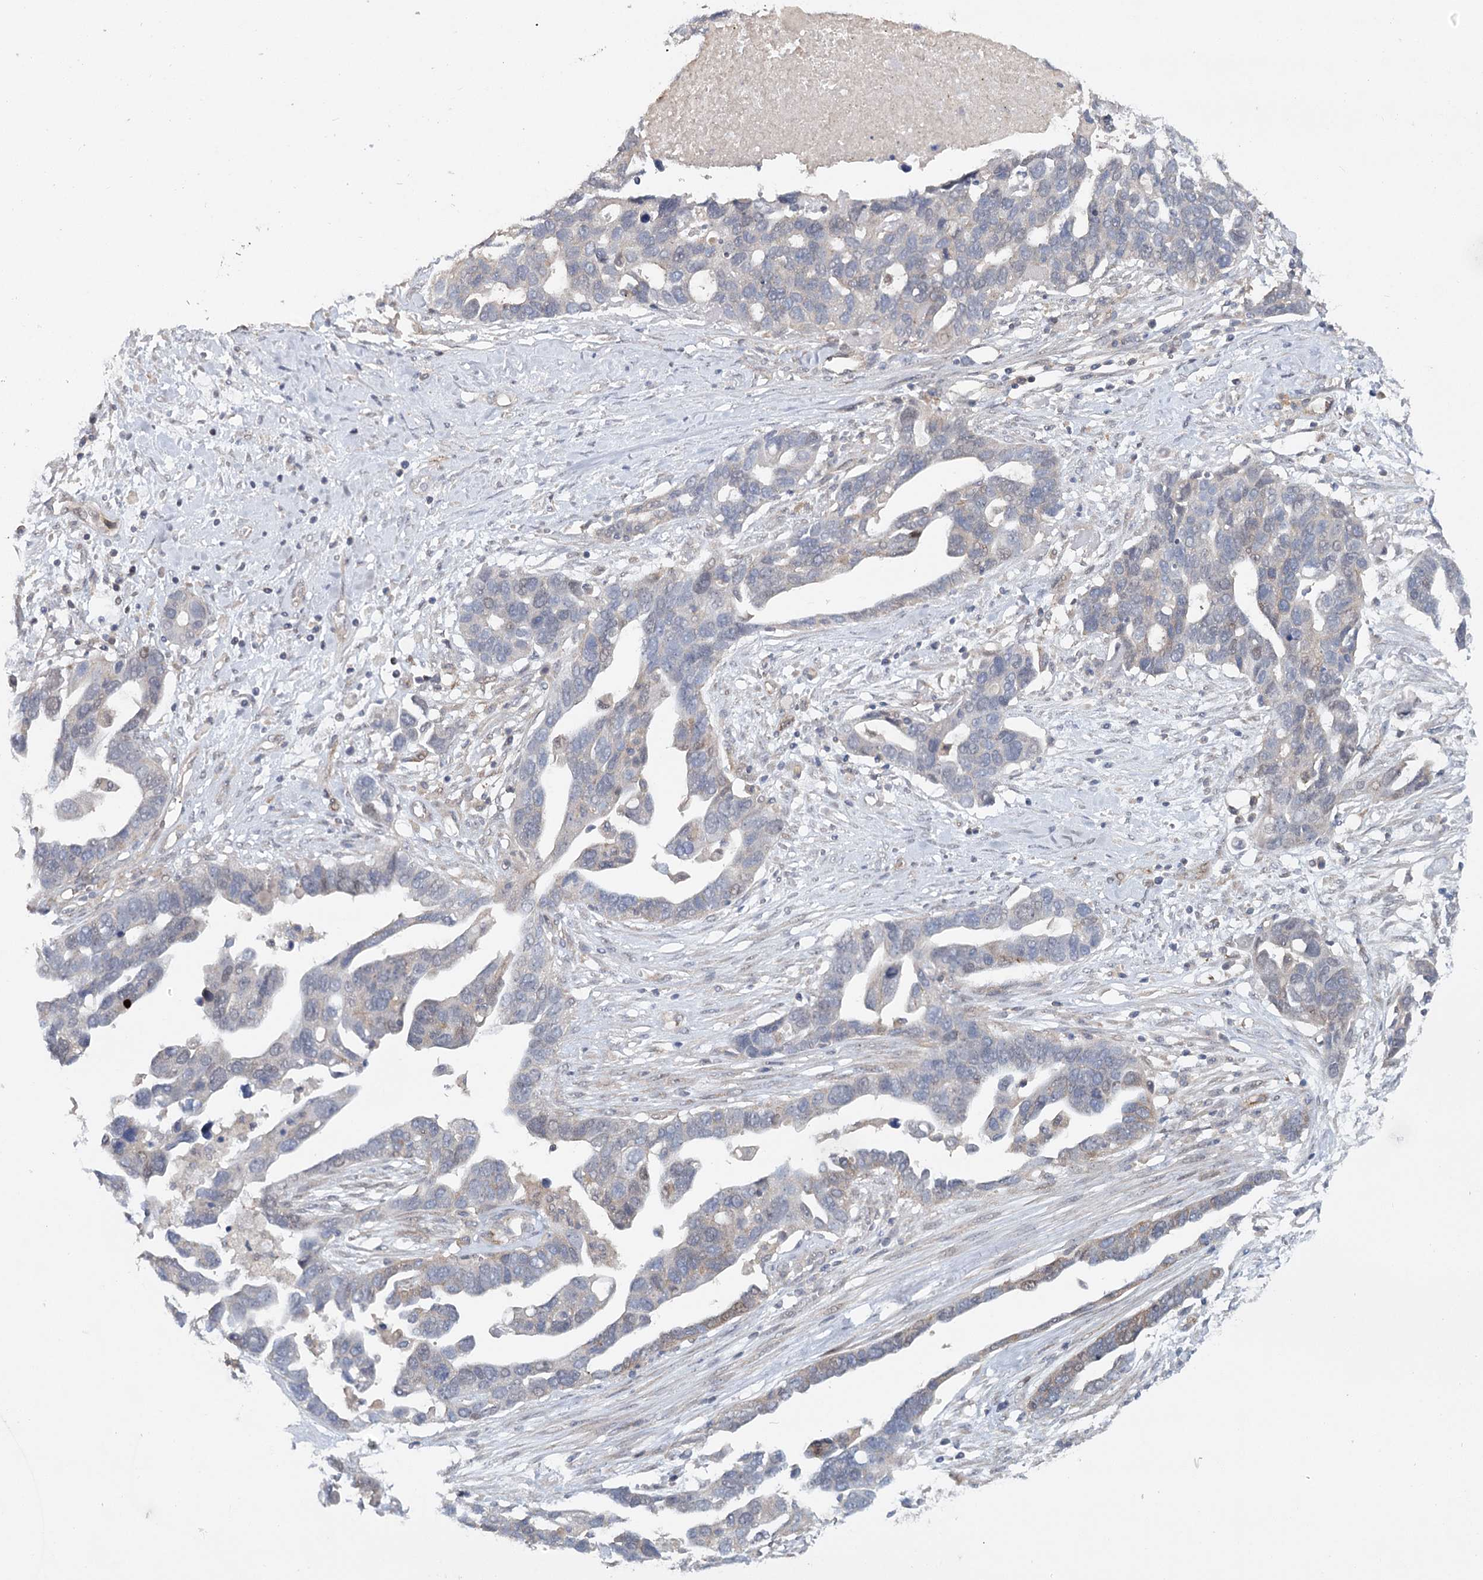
{"staining": {"intensity": "negative", "quantity": "none", "location": "none"}, "tissue": "ovarian cancer", "cell_type": "Tumor cells", "image_type": "cancer", "snomed": [{"axis": "morphology", "description": "Cystadenocarcinoma, serous, NOS"}, {"axis": "topography", "description": "Ovary"}], "caption": "A photomicrograph of human ovarian cancer is negative for staining in tumor cells. (DAB (3,3'-diaminobenzidine) immunohistochemistry with hematoxylin counter stain).", "gene": "MAP3K13", "patient": {"sex": "female", "age": 54}}